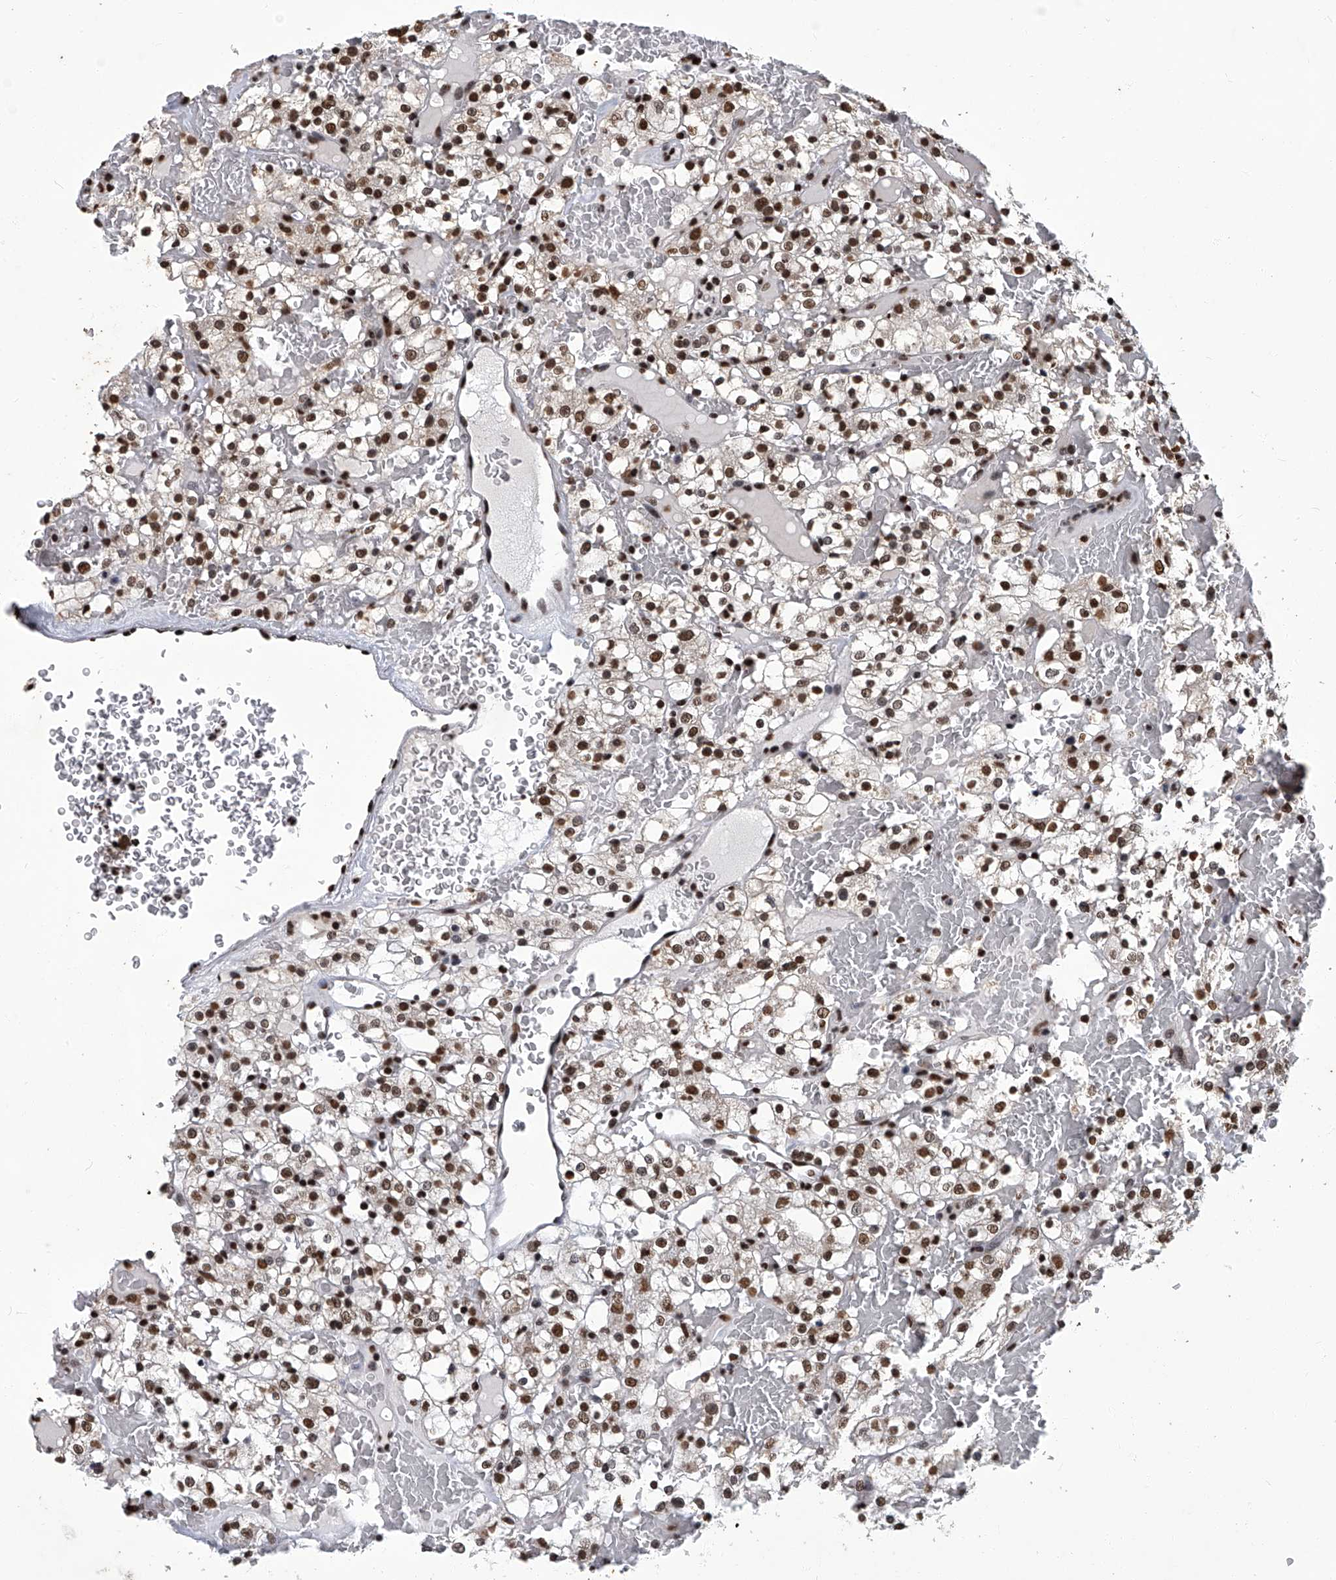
{"staining": {"intensity": "moderate", "quantity": ">75%", "location": "nuclear"}, "tissue": "renal cancer", "cell_type": "Tumor cells", "image_type": "cancer", "snomed": [{"axis": "morphology", "description": "Normal tissue, NOS"}, {"axis": "morphology", "description": "Adenocarcinoma, NOS"}, {"axis": "topography", "description": "Kidney"}], "caption": "The micrograph exhibits staining of renal cancer (adenocarcinoma), revealing moderate nuclear protein expression (brown color) within tumor cells.", "gene": "HBP1", "patient": {"sex": "female", "age": 72}}